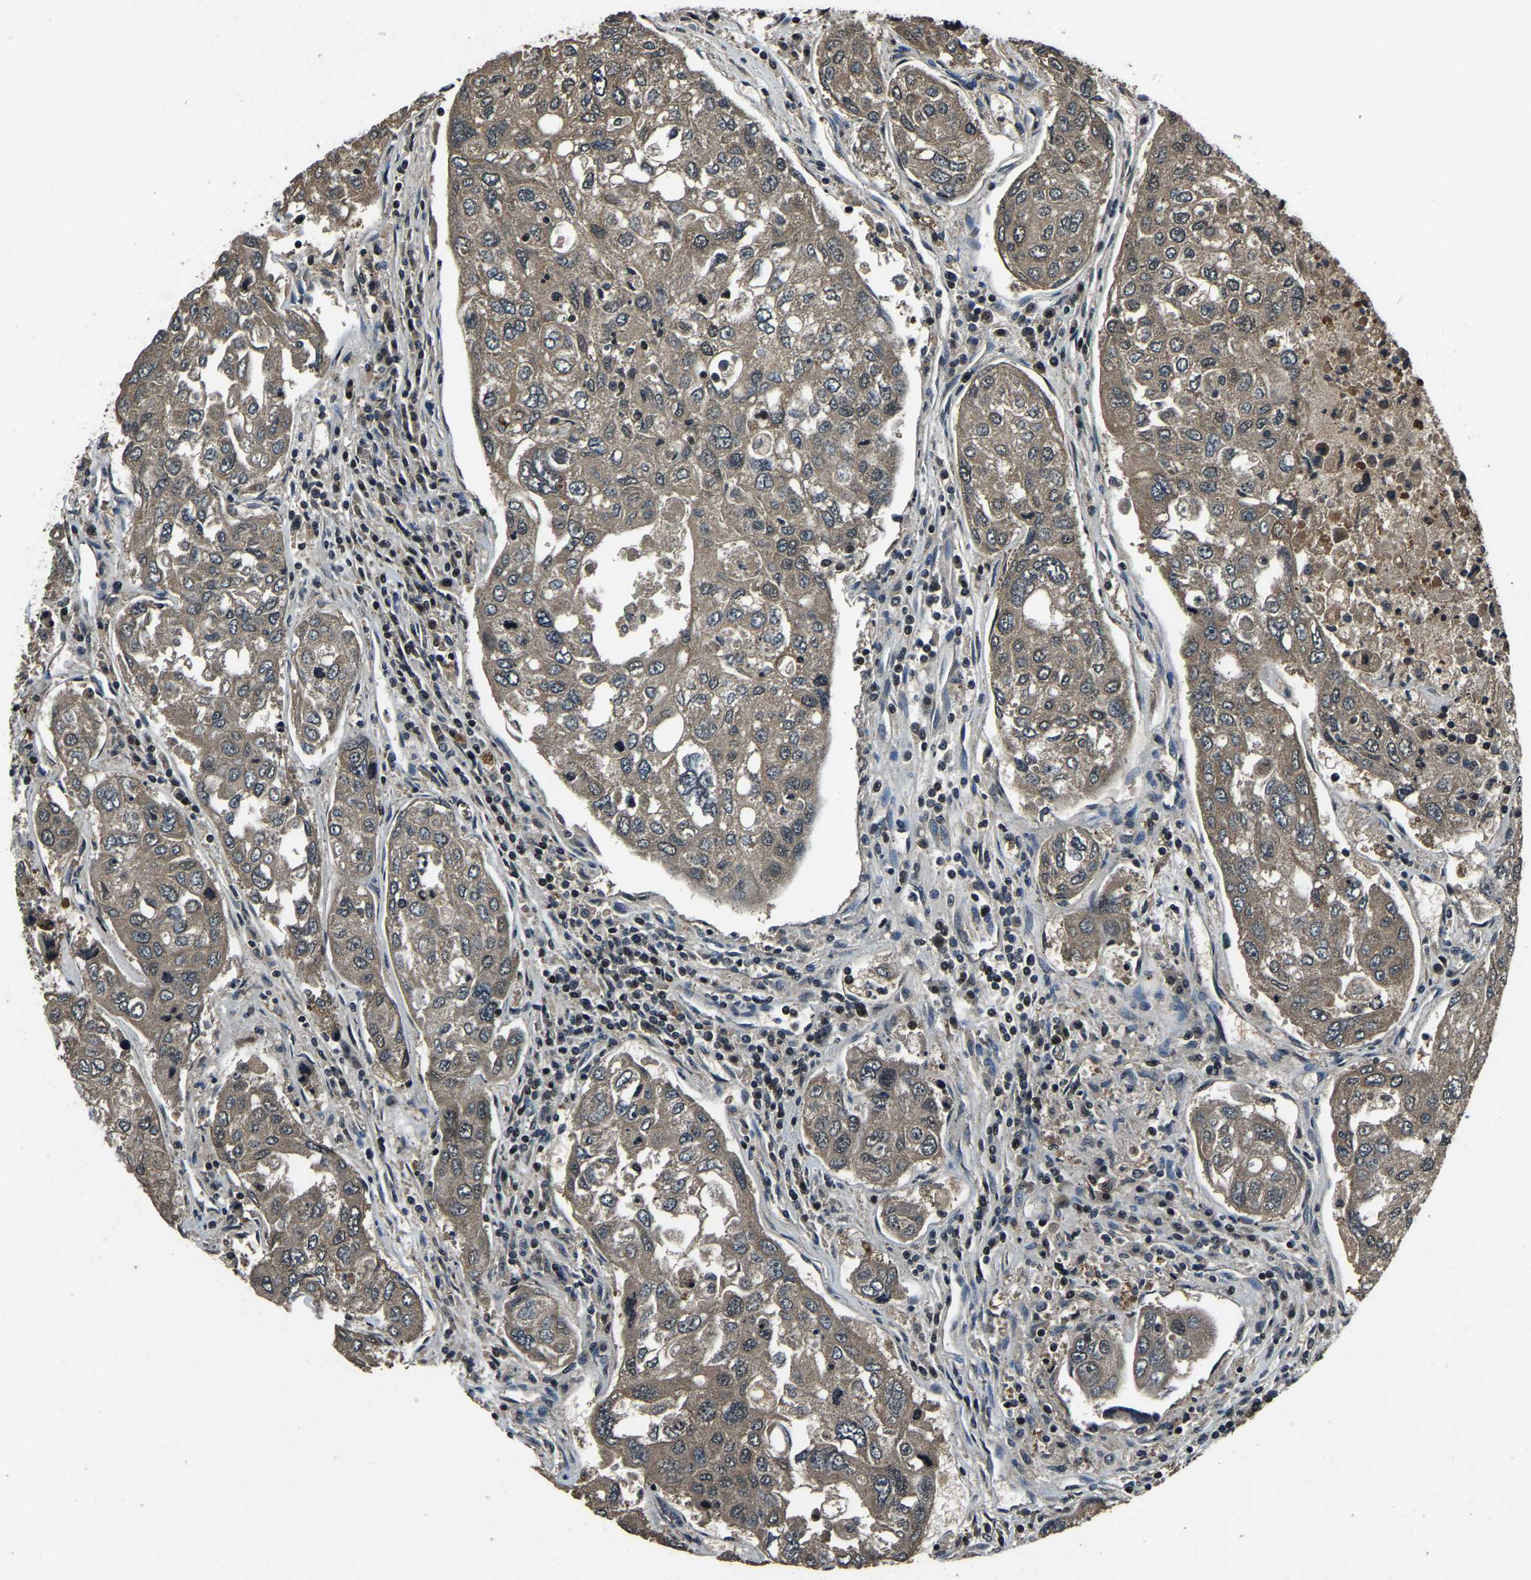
{"staining": {"intensity": "weak", "quantity": ">75%", "location": "cytoplasmic/membranous"}, "tissue": "urothelial cancer", "cell_type": "Tumor cells", "image_type": "cancer", "snomed": [{"axis": "morphology", "description": "Urothelial carcinoma, High grade"}, {"axis": "topography", "description": "Lymph node"}, {"axis": "topography", "description": "Urinary bladder"}], "caption": "This histopathology image reveals urothelial carcinoma (high-grade) stained with immunohistochemistry (IHC) to label a protein in brown. The cytoplasmic/membranous of tumor cells show weak positivity for the protein. Nuclei are counter-stained blue.", "gene": "ANKIB1", "patient": {"sex": "male", "age": 51}}